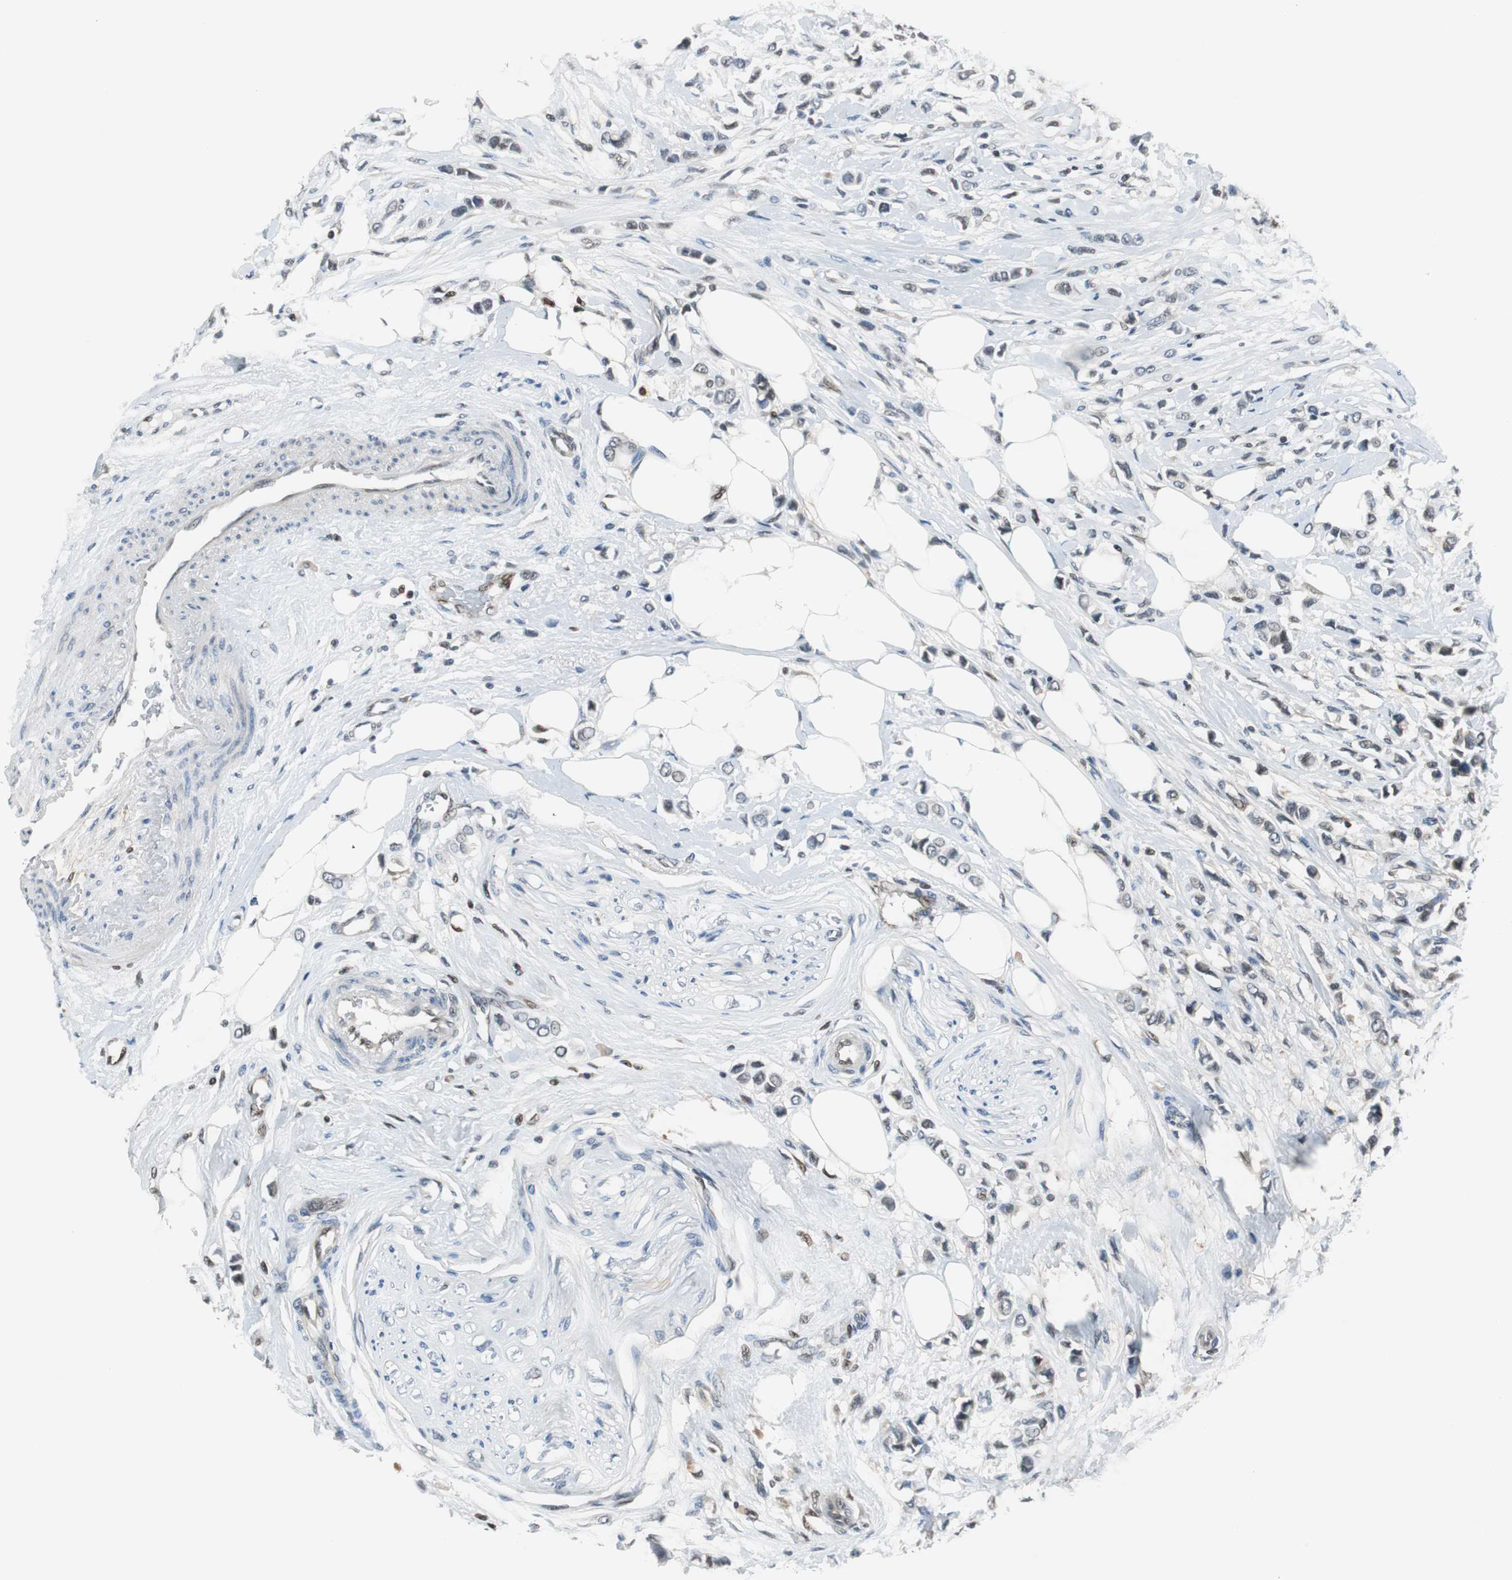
{"staining": {"intensity": "moderate", "quantity": "25%-75%", "location": "cytoplasmic/membranous"}, "tissue": "breast cancer", "cell_type": "Tumor cells", "image_type": "cancer", "snomed": [{"axis": "morphology", "description": "Lobular carcinoma"}, {"axis": "topography", "description": "Breast"}], "caption": "Human breast lobular carcinoma stained with a protein marker demonstrates moderate staining in tumor cells.", "gene": "MAFB", "patient": {"sex": "female", "age": 51}}